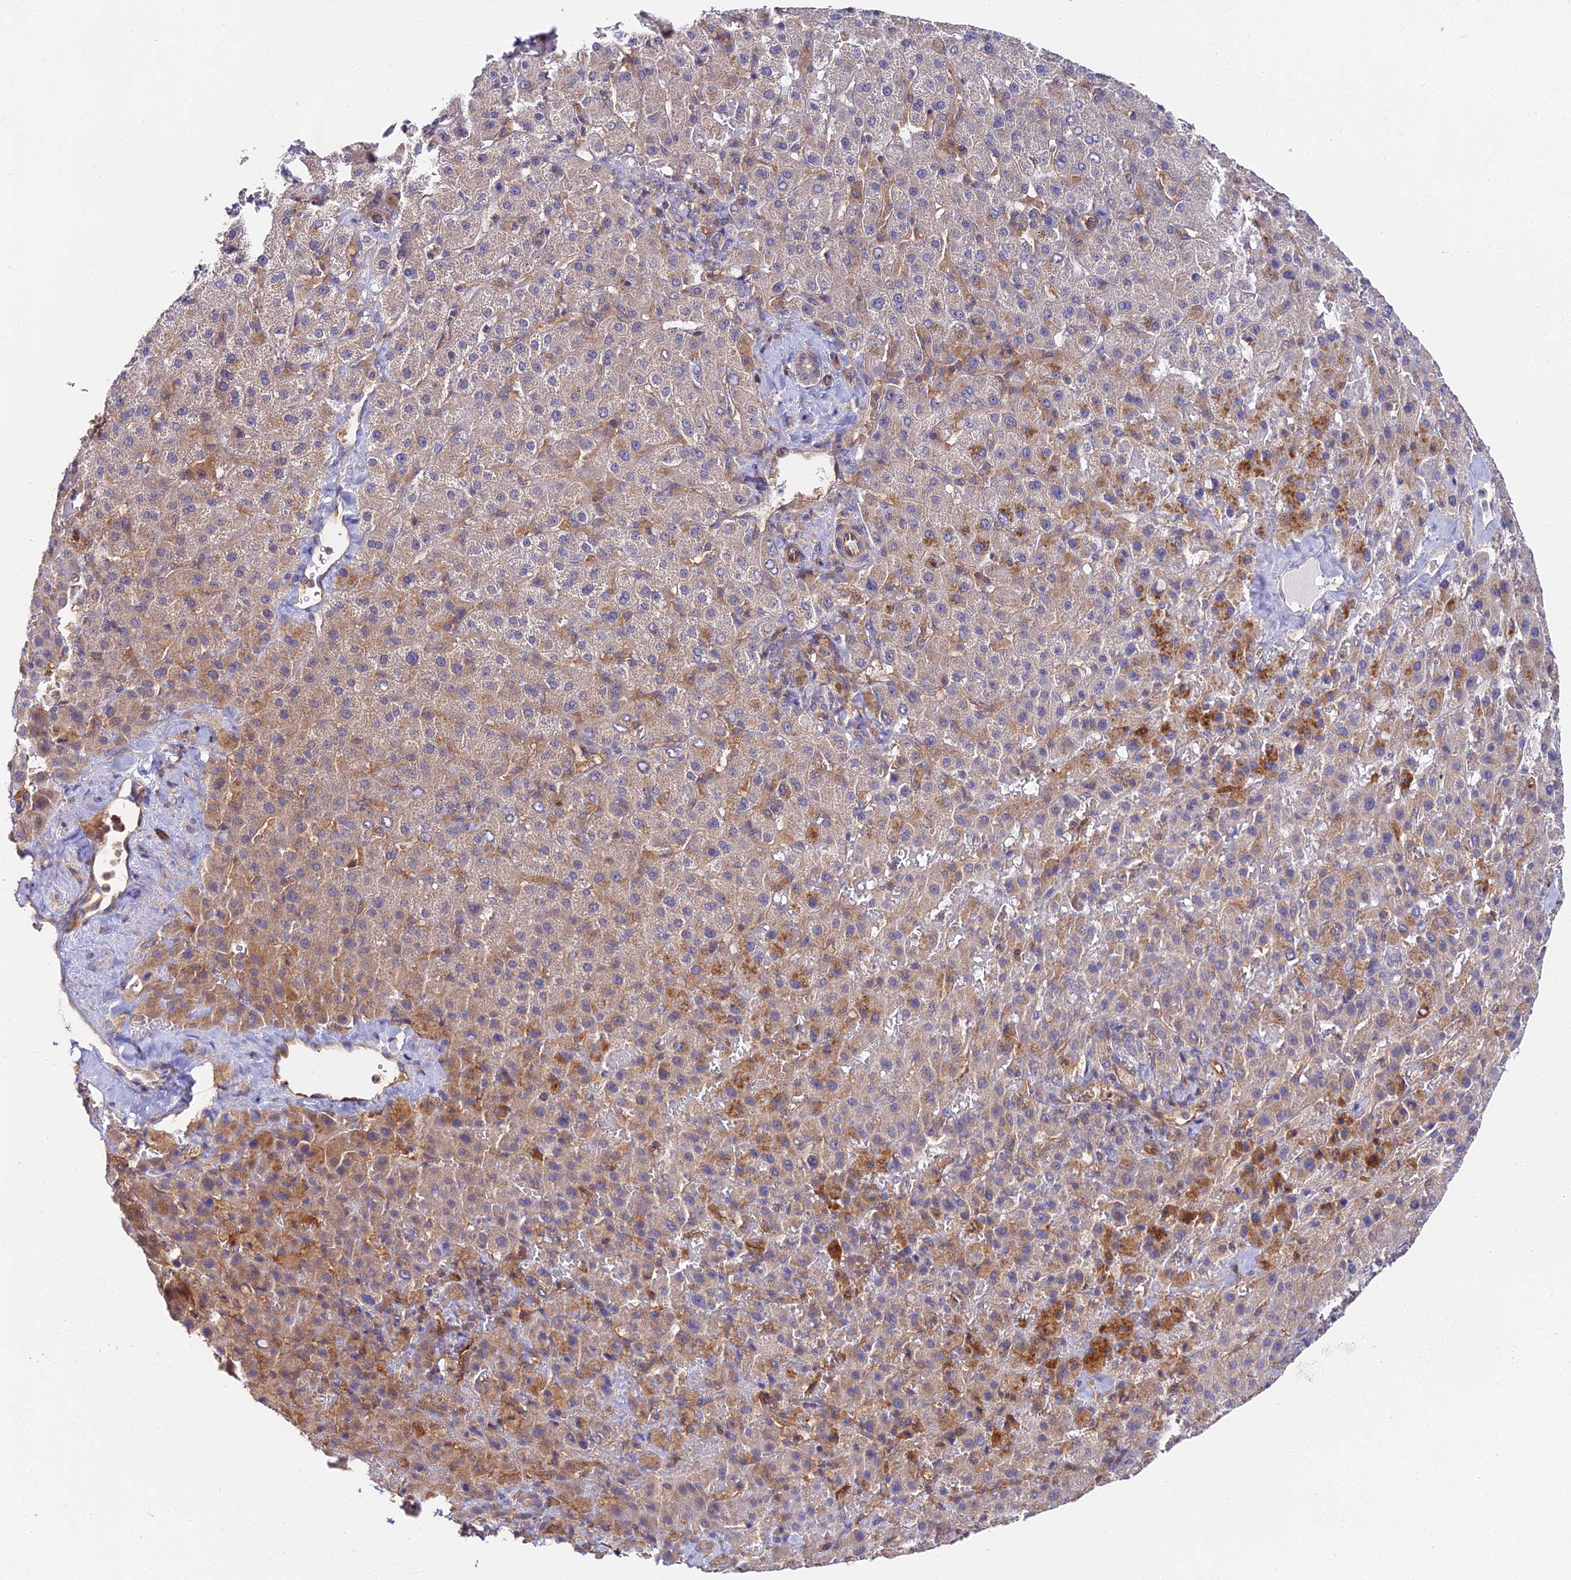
{"staining": {"intensity": "moderate", "quantity": "25%-75%", "location": "cytoplasmic/membranous"}, "tissue": "liver cancer", "cell_type": "Tumor cells", "image_type": "cancer", "snomed": [{"axis": "morphology", "description": "Carcinoma, Hepatocellular, NOS"}, {"axis": "topography", "description": "Liver"}], "caption": "Immunohistochemistry (IHC) of human liver hepatocellular carcinoma shows medium levels of moderate cytoplasmic/membranous expression in about 25%-75% of tumor cells.", "gene": "PPP2R2C", "patient": {"sex": "female", "age": 58}}